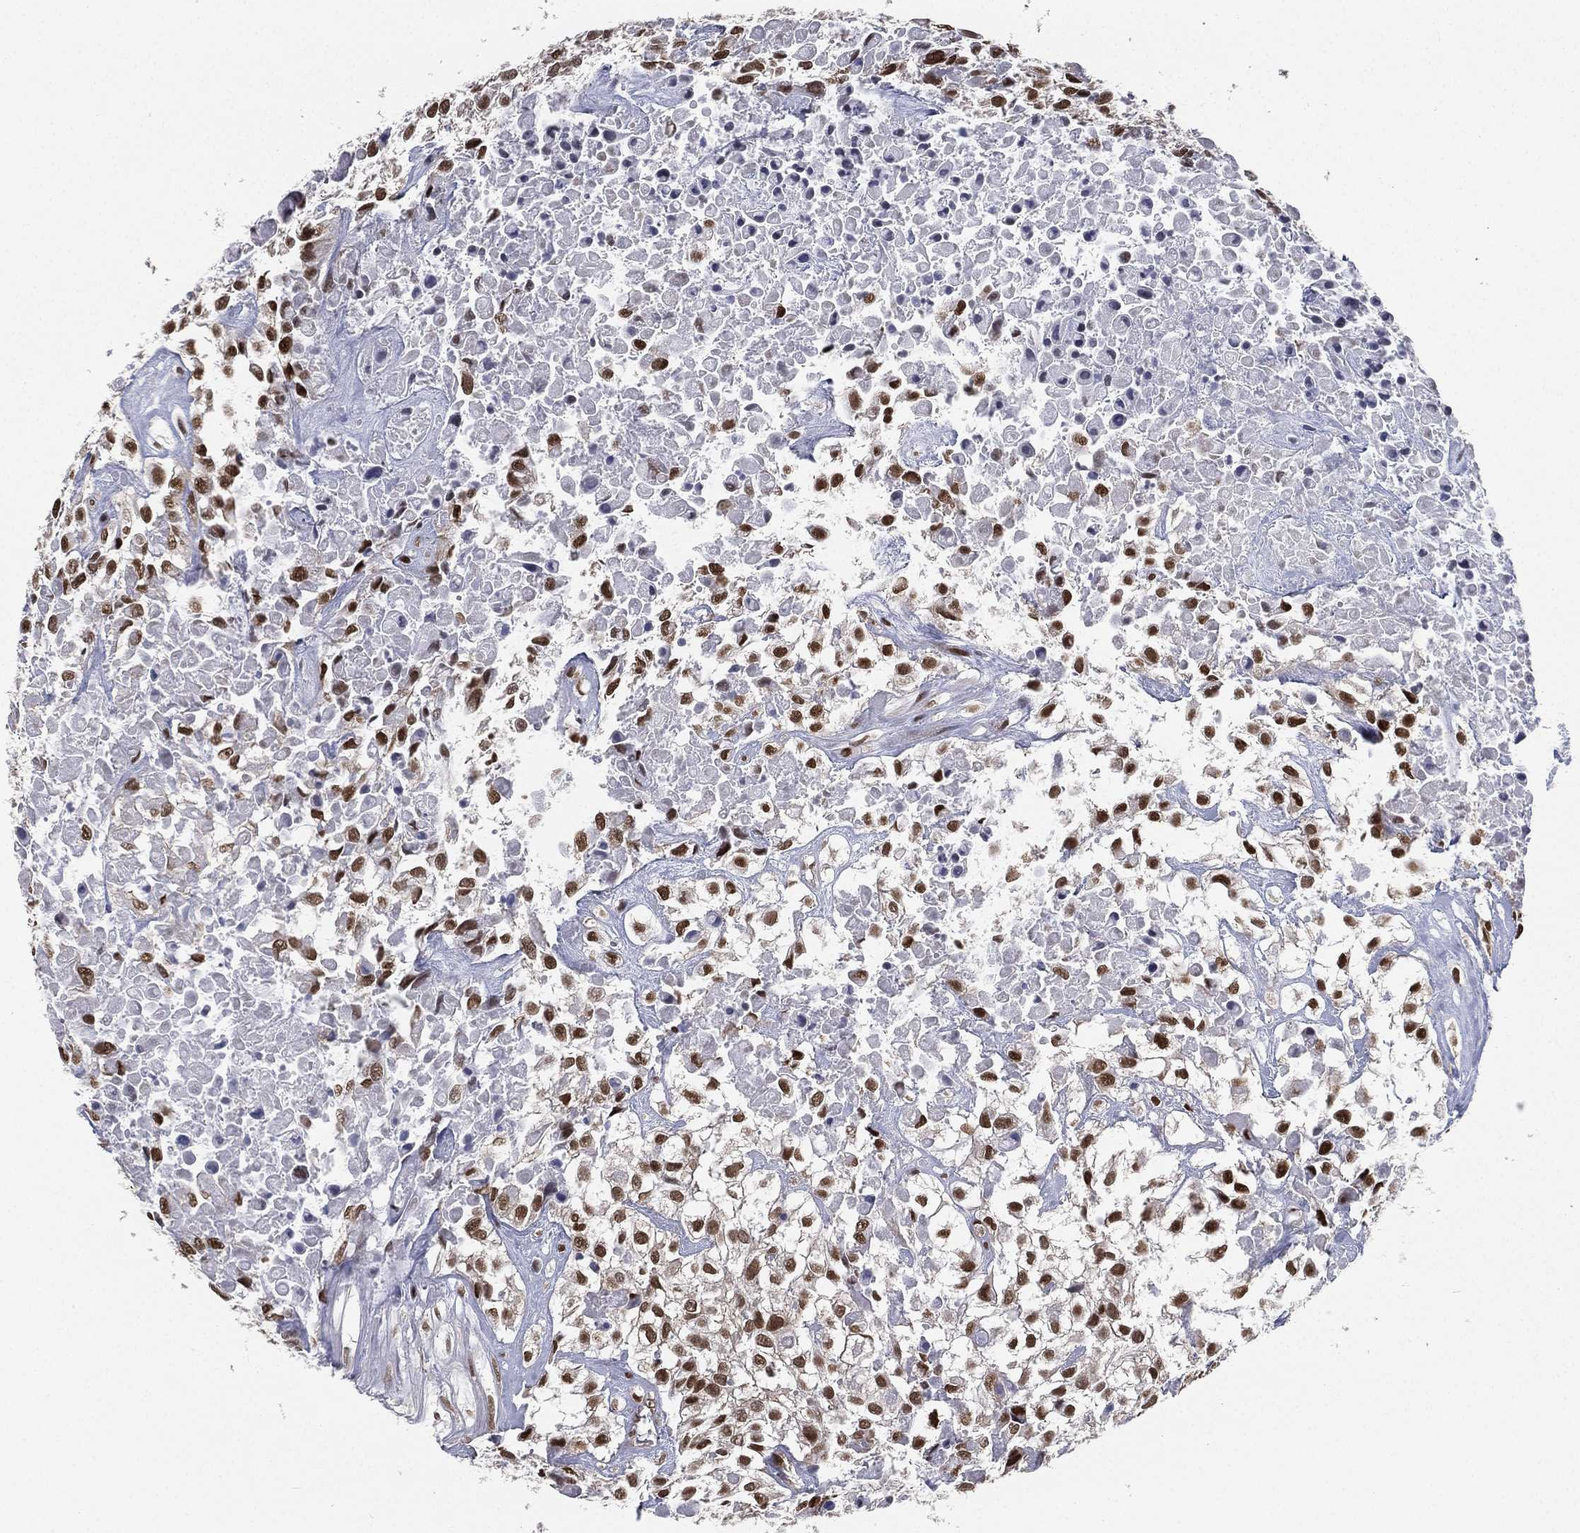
{"staining": {"intensity": "strong", "quantity": ">75%", "location": "nuclear"}, "tissue": "urothelial cancer", "cell_type": "Tumor cells", "image_type": "cancer", "snomed": [{"axis": "morphology", "description": "Urothelial carcinoma, High grade"}, {"axis": "topography", "description": "Urinary bladder"}], "caption": "Strong nuclear positivity for a protein is present in approximately >75% of tumor cells of urothelial carcinoma (high-grade) using IHC.", "gene": "FUBP3", "patient": {"sex": "male", "age": 56}}